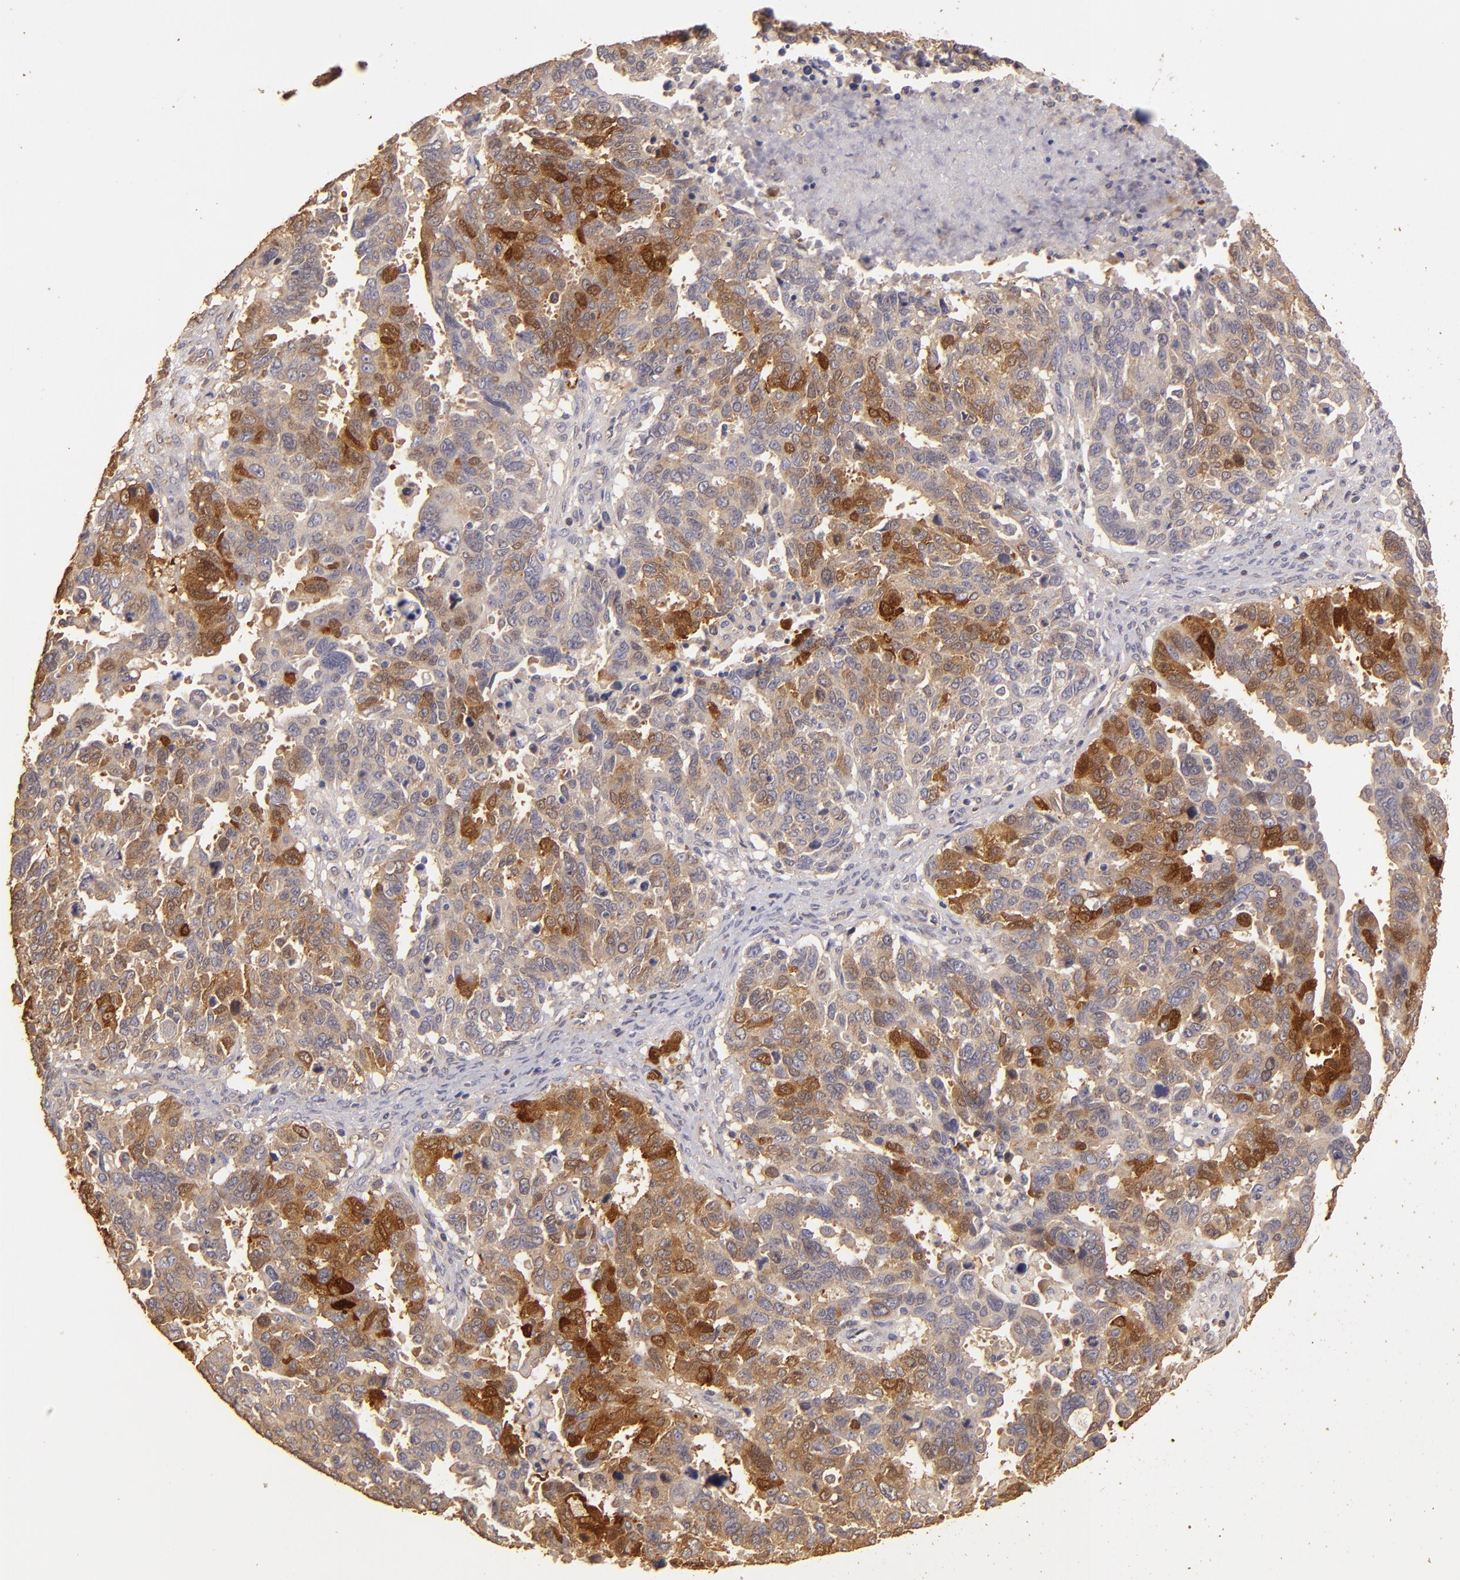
{"staining": {"intensity": "moderate", "quantity": "<25%", "location": "cytoplasmic/membranous,nuclear"}, "tissue": "ovarian cancer", "cell_type": "Tumor cells", "image_type": "cancer", "snomed": [{"axis": "morphology", "description": "Carcinoma, endometroid"}, {"axis": "morphology", "description": "Cystadenocarcinoma, serous, NOS"}, {"axis": "topography", "description": "Ovary"}], "caption": "Immunohistochemical staining of ovarian cancer exhibits low levels of moderate cytoplasmic/membranous and nuclear protein positivity in approximately <25% of tumor cells.", "gene": "HSPB6", "patient": {"sex": "female", "age": 45}}